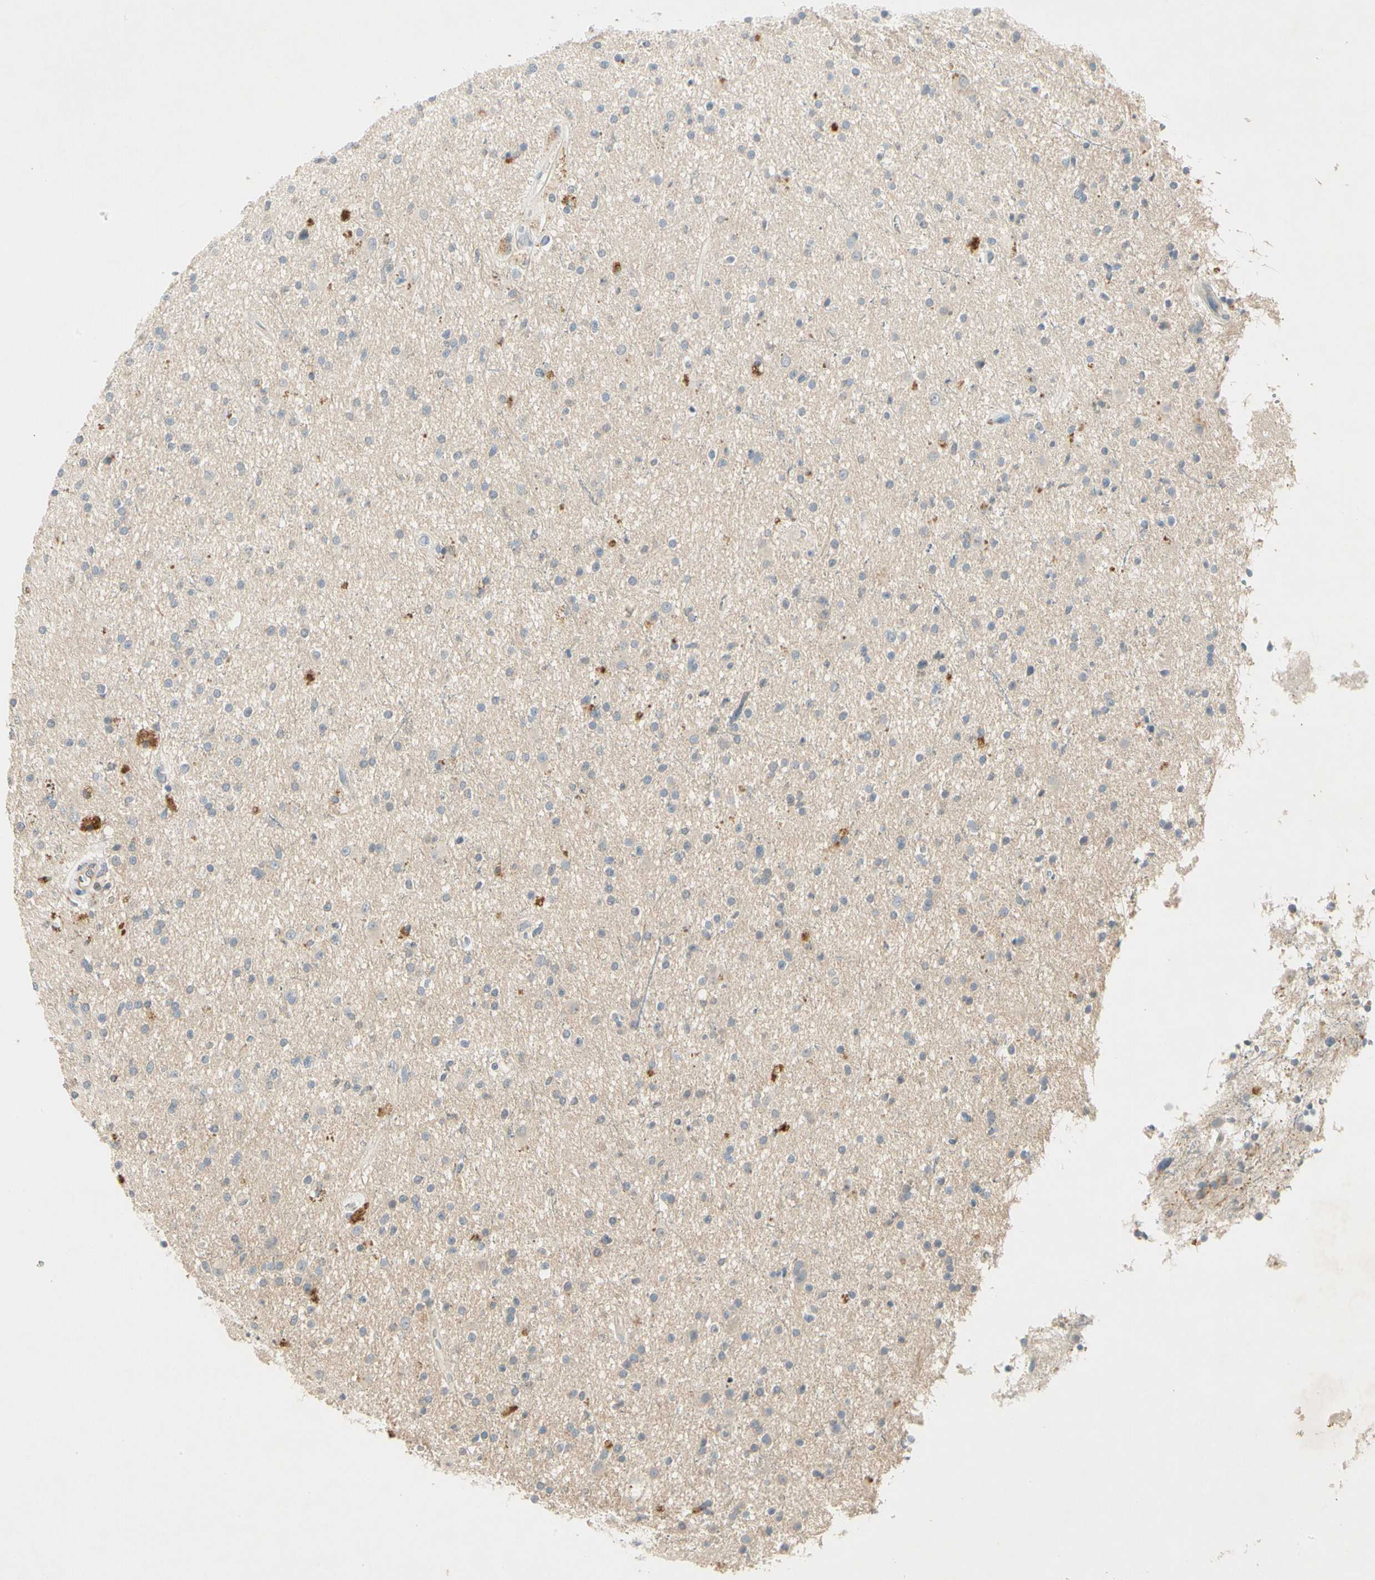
{"staining": {"intensity": "negative", "quantity": "none", "location": "none"}, "tissue": "glioma", "cell_type": "Tumor cells", "image_type": "cancer", "snomed": [{"axis": "morphology", "description": "Glioma, malignant, High grade"}, {"axis": "topography", "description": "Brain"}], "caption": "A micrograph of human malignant glioma (high-grade) is negative for staining in tumor cells.", "gene": "PRSS21", "patient": {"sex": "male", "age": 33}}